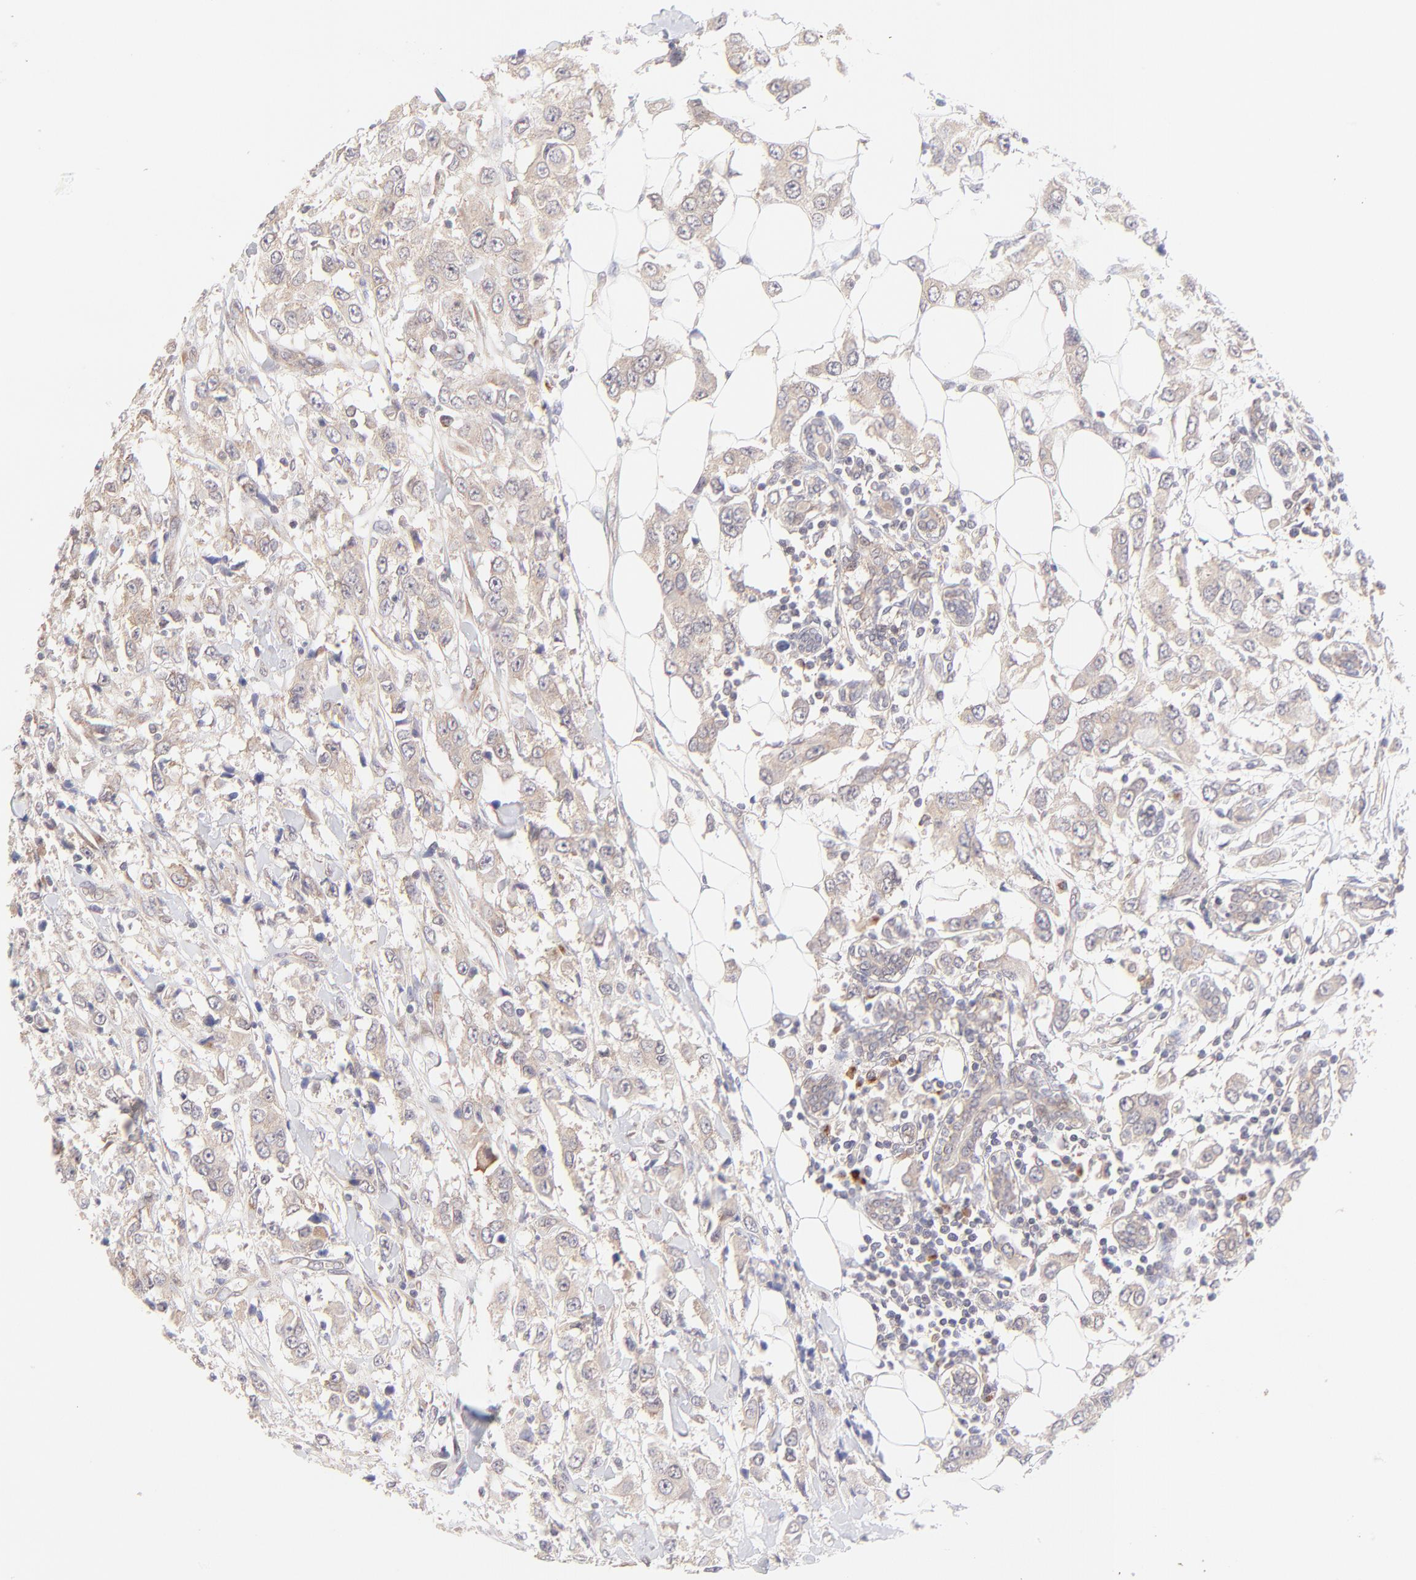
{"staining": {"intensity": "weak", "quantity": ">75%", "location": "cytoplasmic/membranous"}, "tissue": "breast cancer", "cell_type": "Tumor cells", "image_type": "cancer", "snomed": [{"axis": "morphology", "description": "Duct carcinoma"}, {"axis": "topography", "description": "Breast"}], "caption": "A high-resolution image shows IHC staining of breast cancer, which displays weak cytoplasmic/membranous positivity in approximately >75% of tumor cells.", "gene": "TNRC6B", "patient": {"sex": "female", "age": 58}}